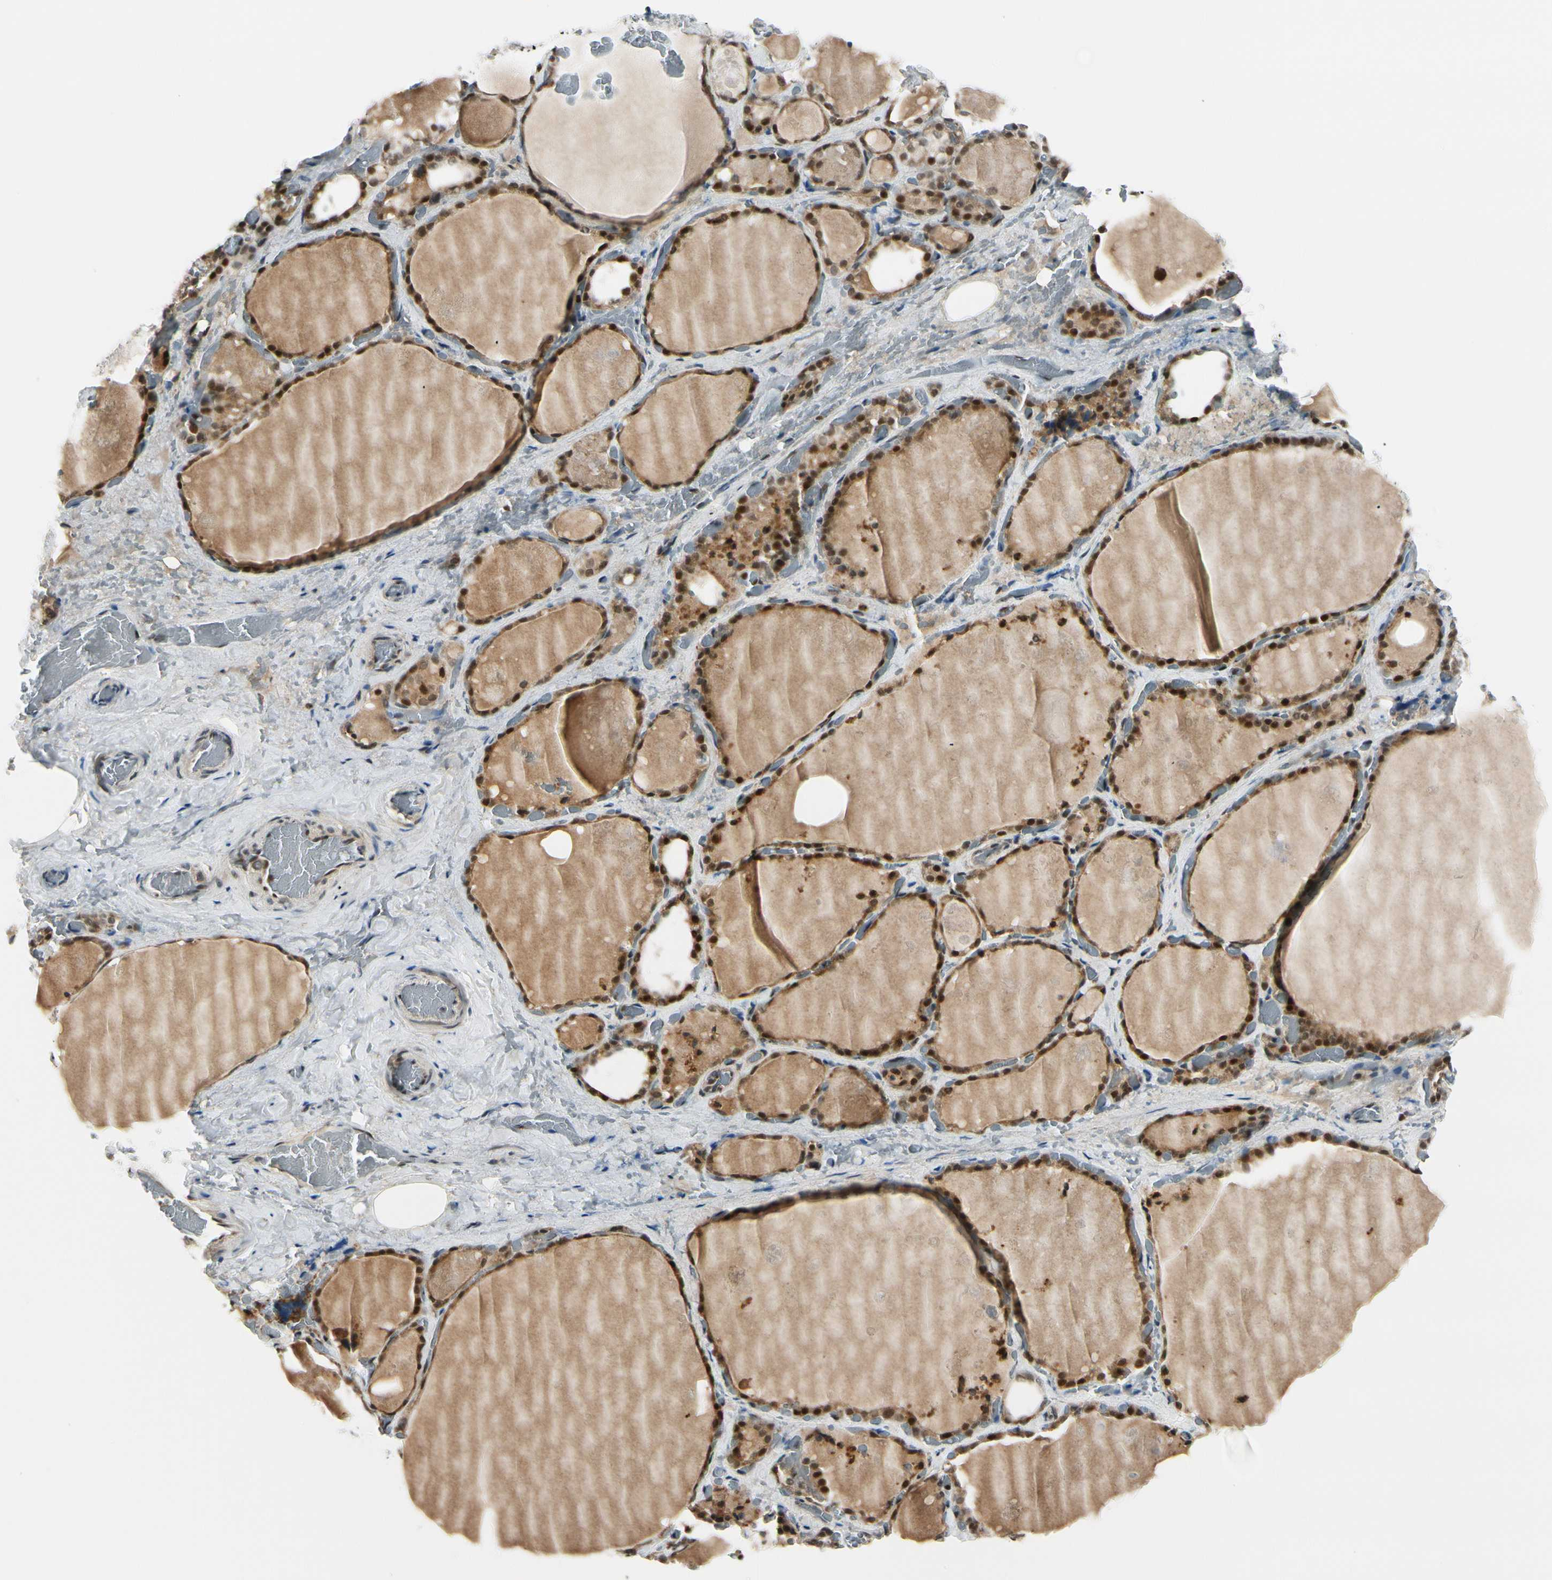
{"staining": {"intensity": "strong", "quantity": ">75%", "location": "cytoplasmic/membranous,nuclear"}, "tissue": "thyroid gland", "cell_type": "Glandular cells", "image_type": "normal", "snomed": [{"axis": "morphology", "description": "Normal tissue, NOS"}, {"axis": "topography", "description": "Thyroid gland"}], "caption": "Immunohistochemical staining of benign human thyroid gland shows strong cytoplasmic/membranous,nuclear protein expression in about >75% of glandular cells.", "gene": "DAXX", "patient": {"sex": "male", "age": 61}}